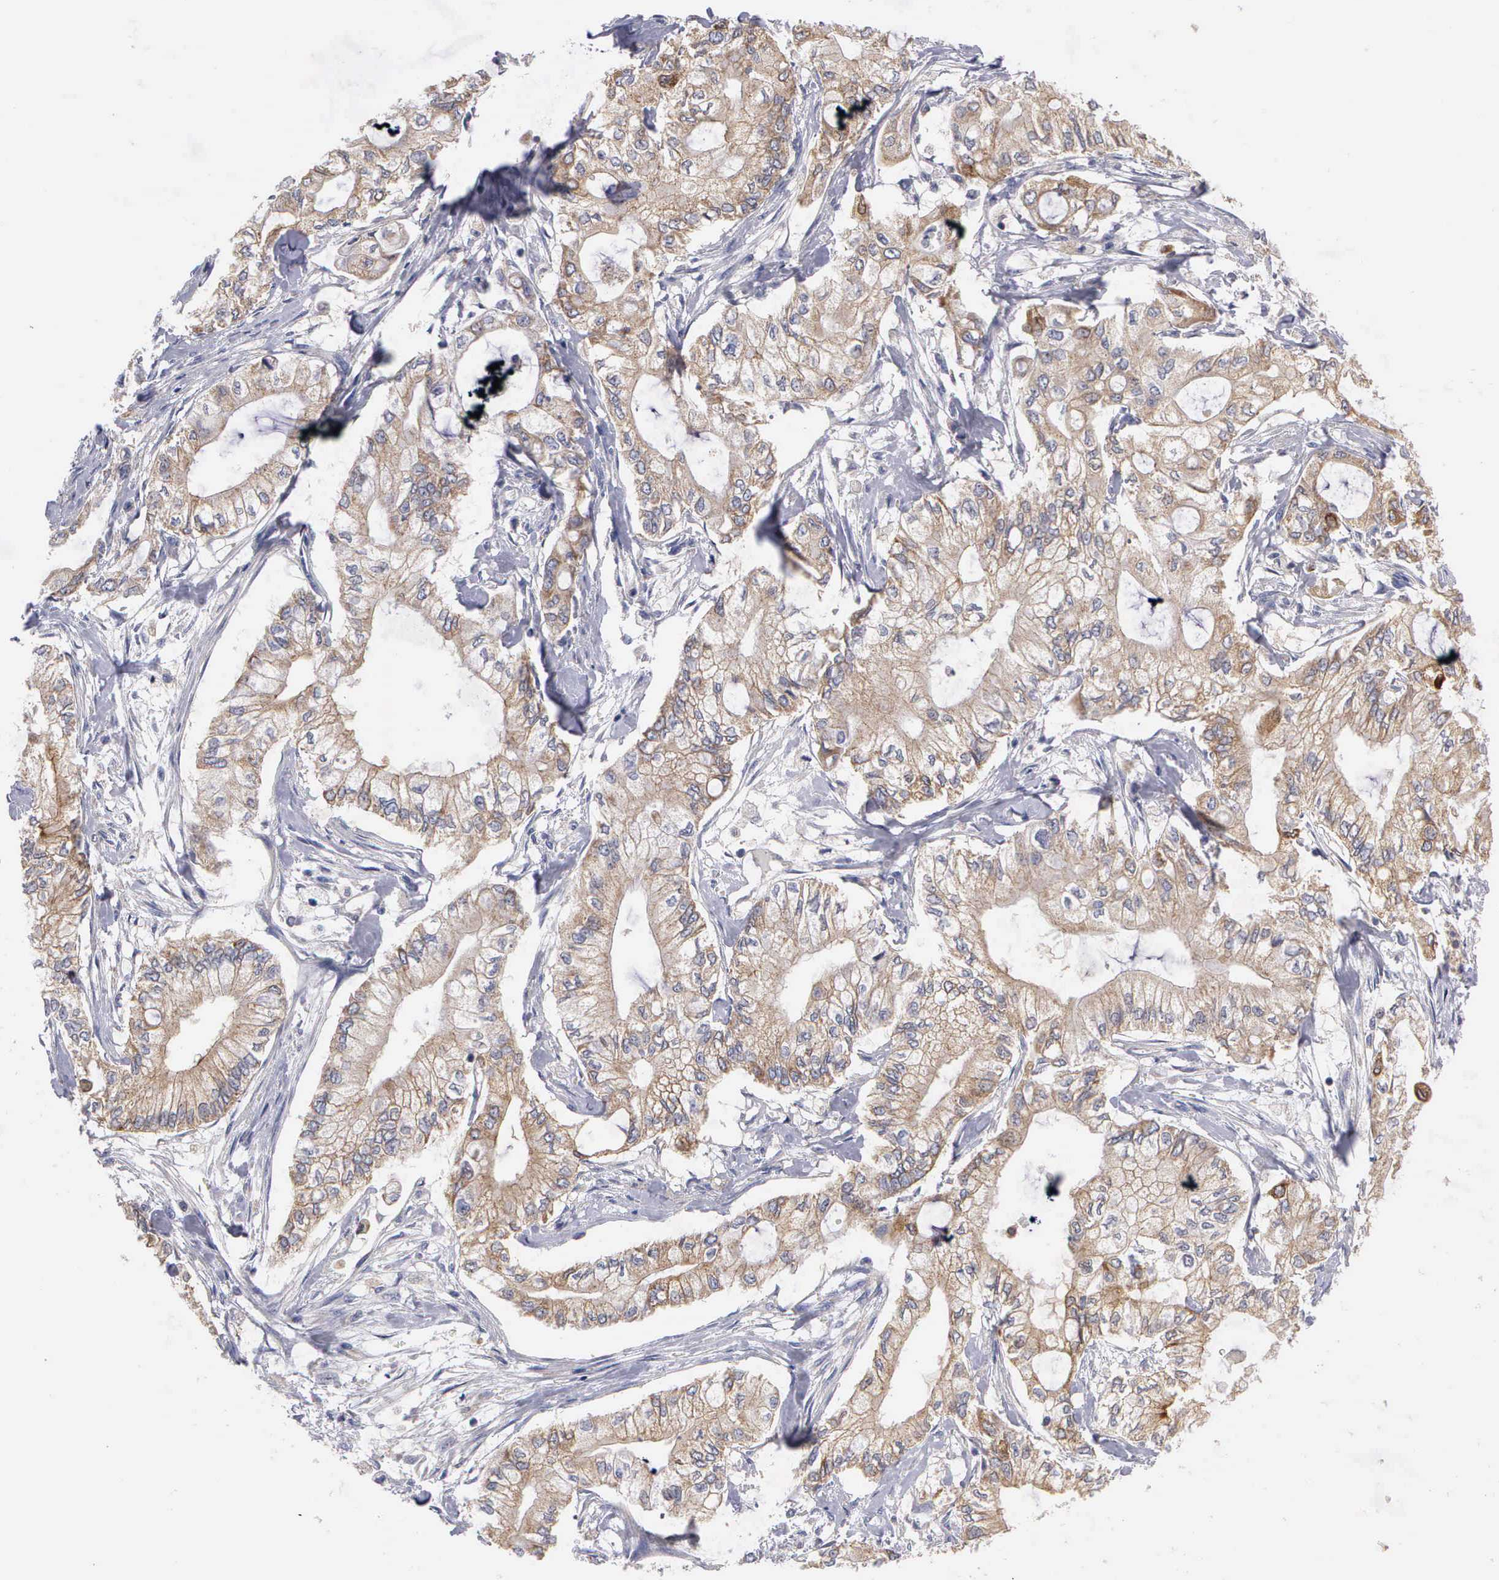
{"staining": {"intensity": "moderate", "quantity": ">75%", "location": "cytoplasmic/membranous"}, "tissue": "pancreatic cancer", "cell_type": "Tumor cells", "image_type": "cancer", "snomed": [{"axis": "morphology", "description": "Adenocarcinoma, NOS"}, {"axis": "topography", "description": "Pancreas"}], "caption": "Brown immunohistochemical staining in human adenocarcinoma (pancreatic) reveals moderate cytoplasmic/membranous staining in about >75% of tumor cells.", "gene": "PTGS2", "patient": {"sex": "male", "age": 79}}